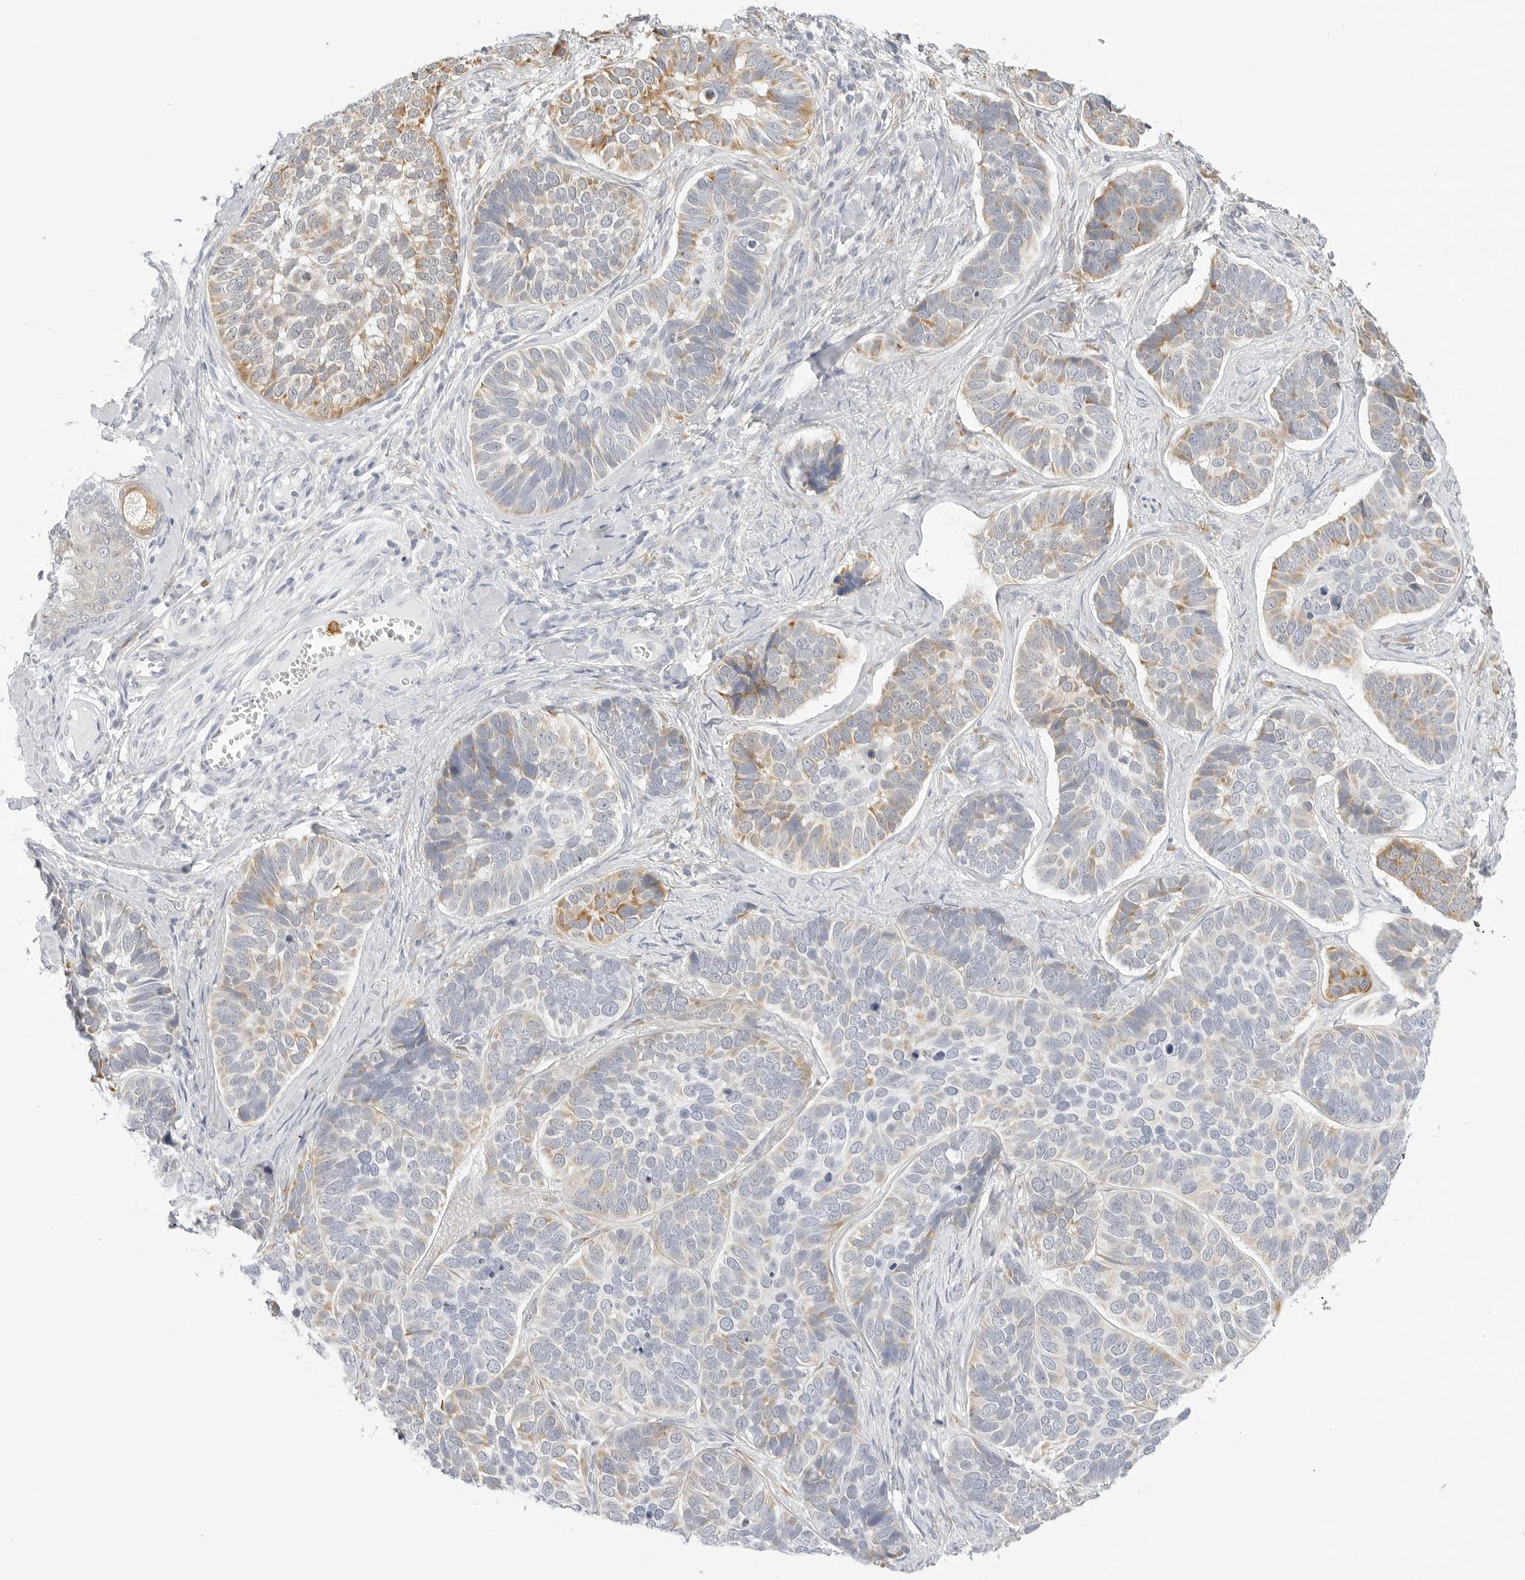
{"staining": {"intensity": "moderate", "quantity": "<25%", "location": "cytoplasmic/membranous"}, "tissue": "skin cancer", "cell_type": "Tumor cells", "image_type": "cancer", "snomed": [{"axis": "morphology", "description": "Basal cell carcinoma"}, {"axis": "topography", "description": "Skin"}], "caption": "Immunohistochemistry histopathology image of neoplastic tissue: skin basal cell carcinoma stained using immunohistochemistry (IHC) demonstrates low levels of moderate protein expression localized specifically in the cytoplasmic/membranous of tumor cells, appearing as a cytoplasmic/membranous brown color.", "gene": "THEM4", "patient": {"sex": "male", "age": 62}}